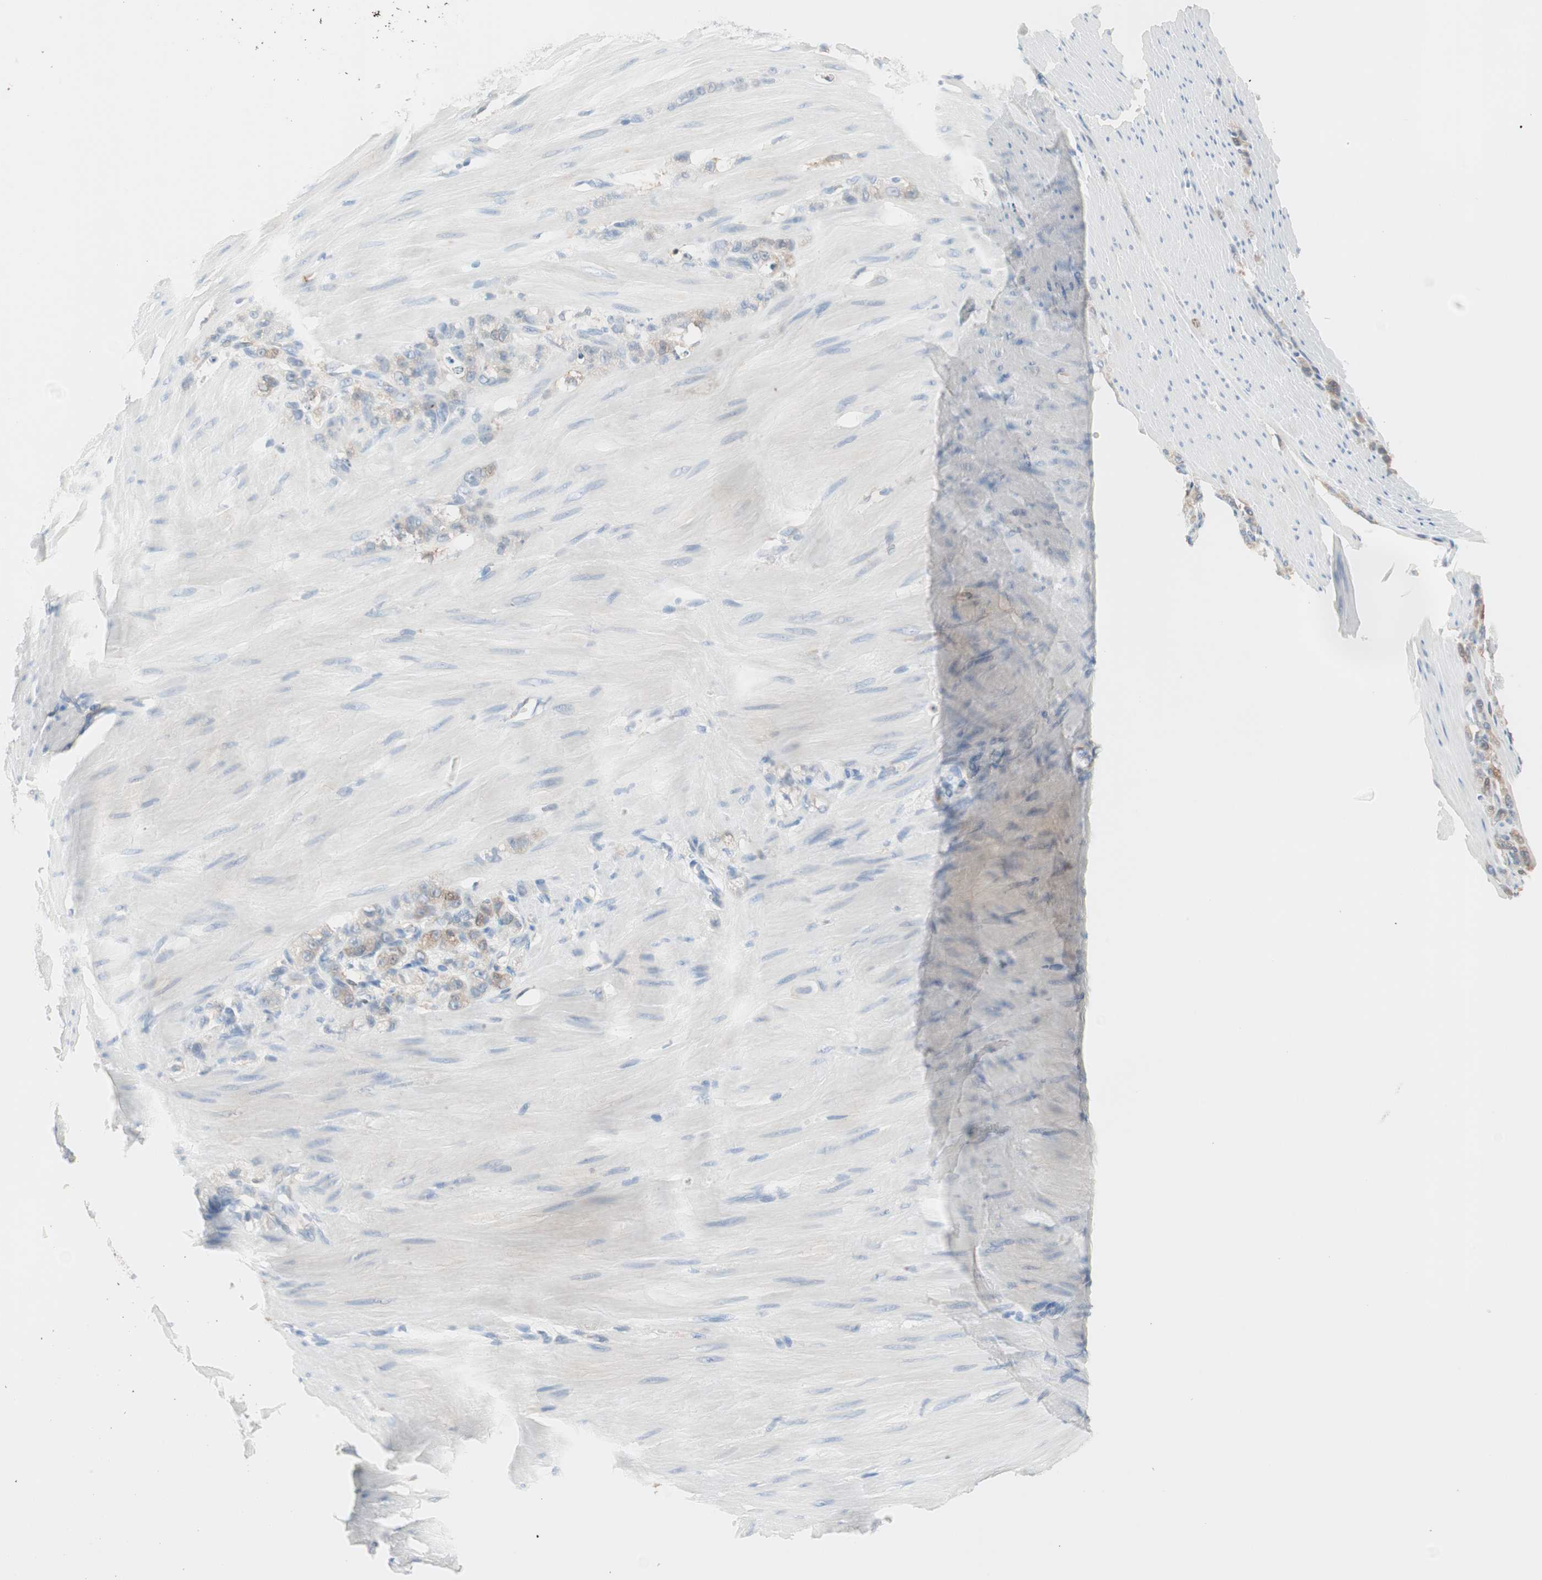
{"staining": {"intensity": "moderate", "quantity": "25%-75%", "location": "cytoplasmic/membranous"}, "tissue": "stomach cancer", "cell_type": "Tumor cells", "image_type": "cancer", "snomed": [{"axis": "morphology", "description": "Adenocarcinoma, NOS"}, {"axis": "topography", "description": "Stomach"}], "caption": "This micrograph shows immunohistochemistry staining of human adenocarcinoma (stomach), with medium moderate cytoplasmic/membranous staining in about 25%-75% of tumor cells.", "gene": "GLUL", "patient": {"sex": "male", "age": 82}}